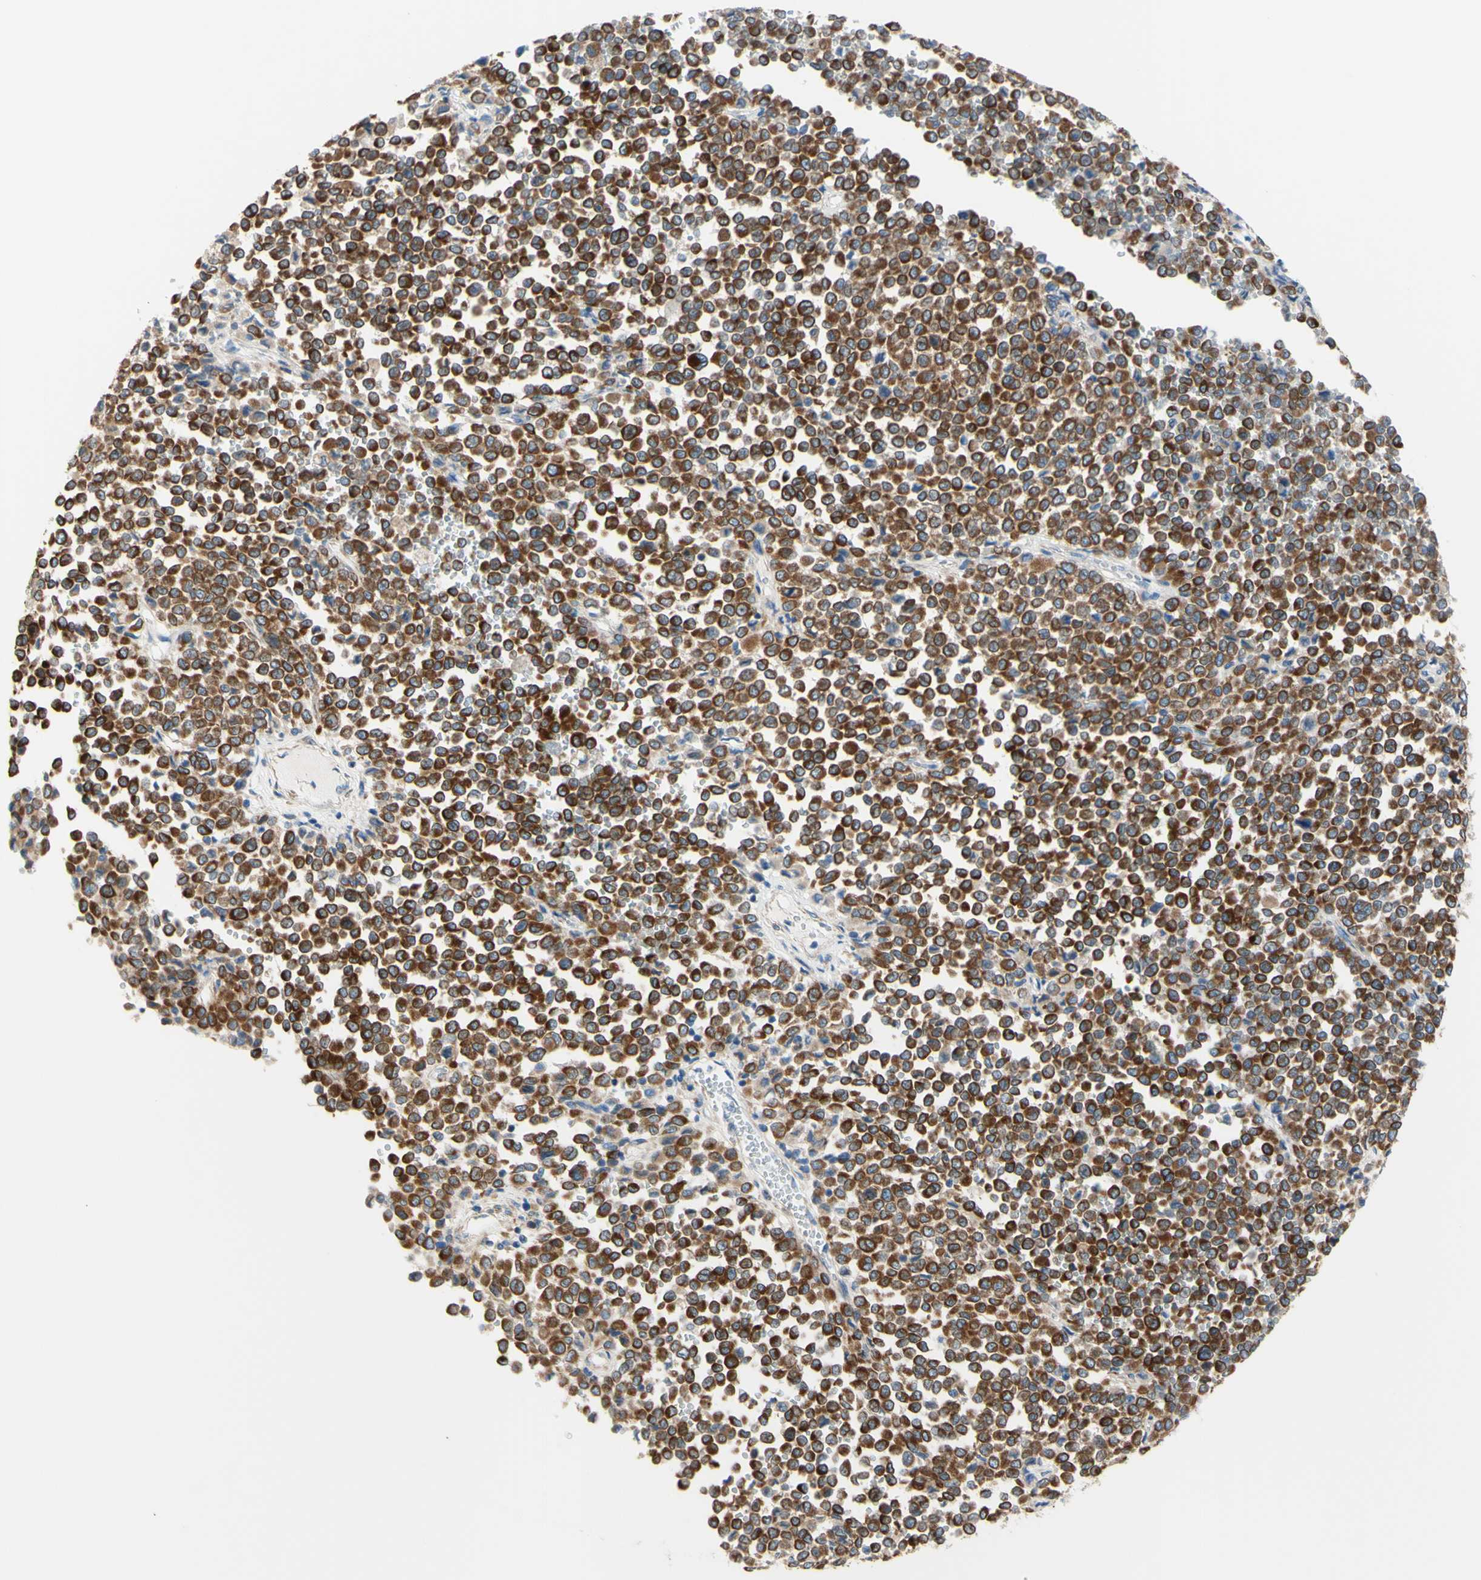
{"staining": {"intensity": "strong", "quantity": ">75%", "location": "cytoplasmic/membranous"}, "tissue": "melanoma", "cell_type": "Tumor cells", "image_type": "cancer", "snomed": [{"axis": "morphology", "description": "Malignant melanoma, Metastatic site"}, {"axis": "topography", "description": "Pancreas"}], "caption": "Immunohistochemistry (IHC) (DAB) staining of malignant melanoma (metastatic site) displays strong cytoplasmic/membranous protein staining in approximately >75% of tumor cells.", "gene": "RETREG2", "patient": {"sex": "female", "age": 30}}